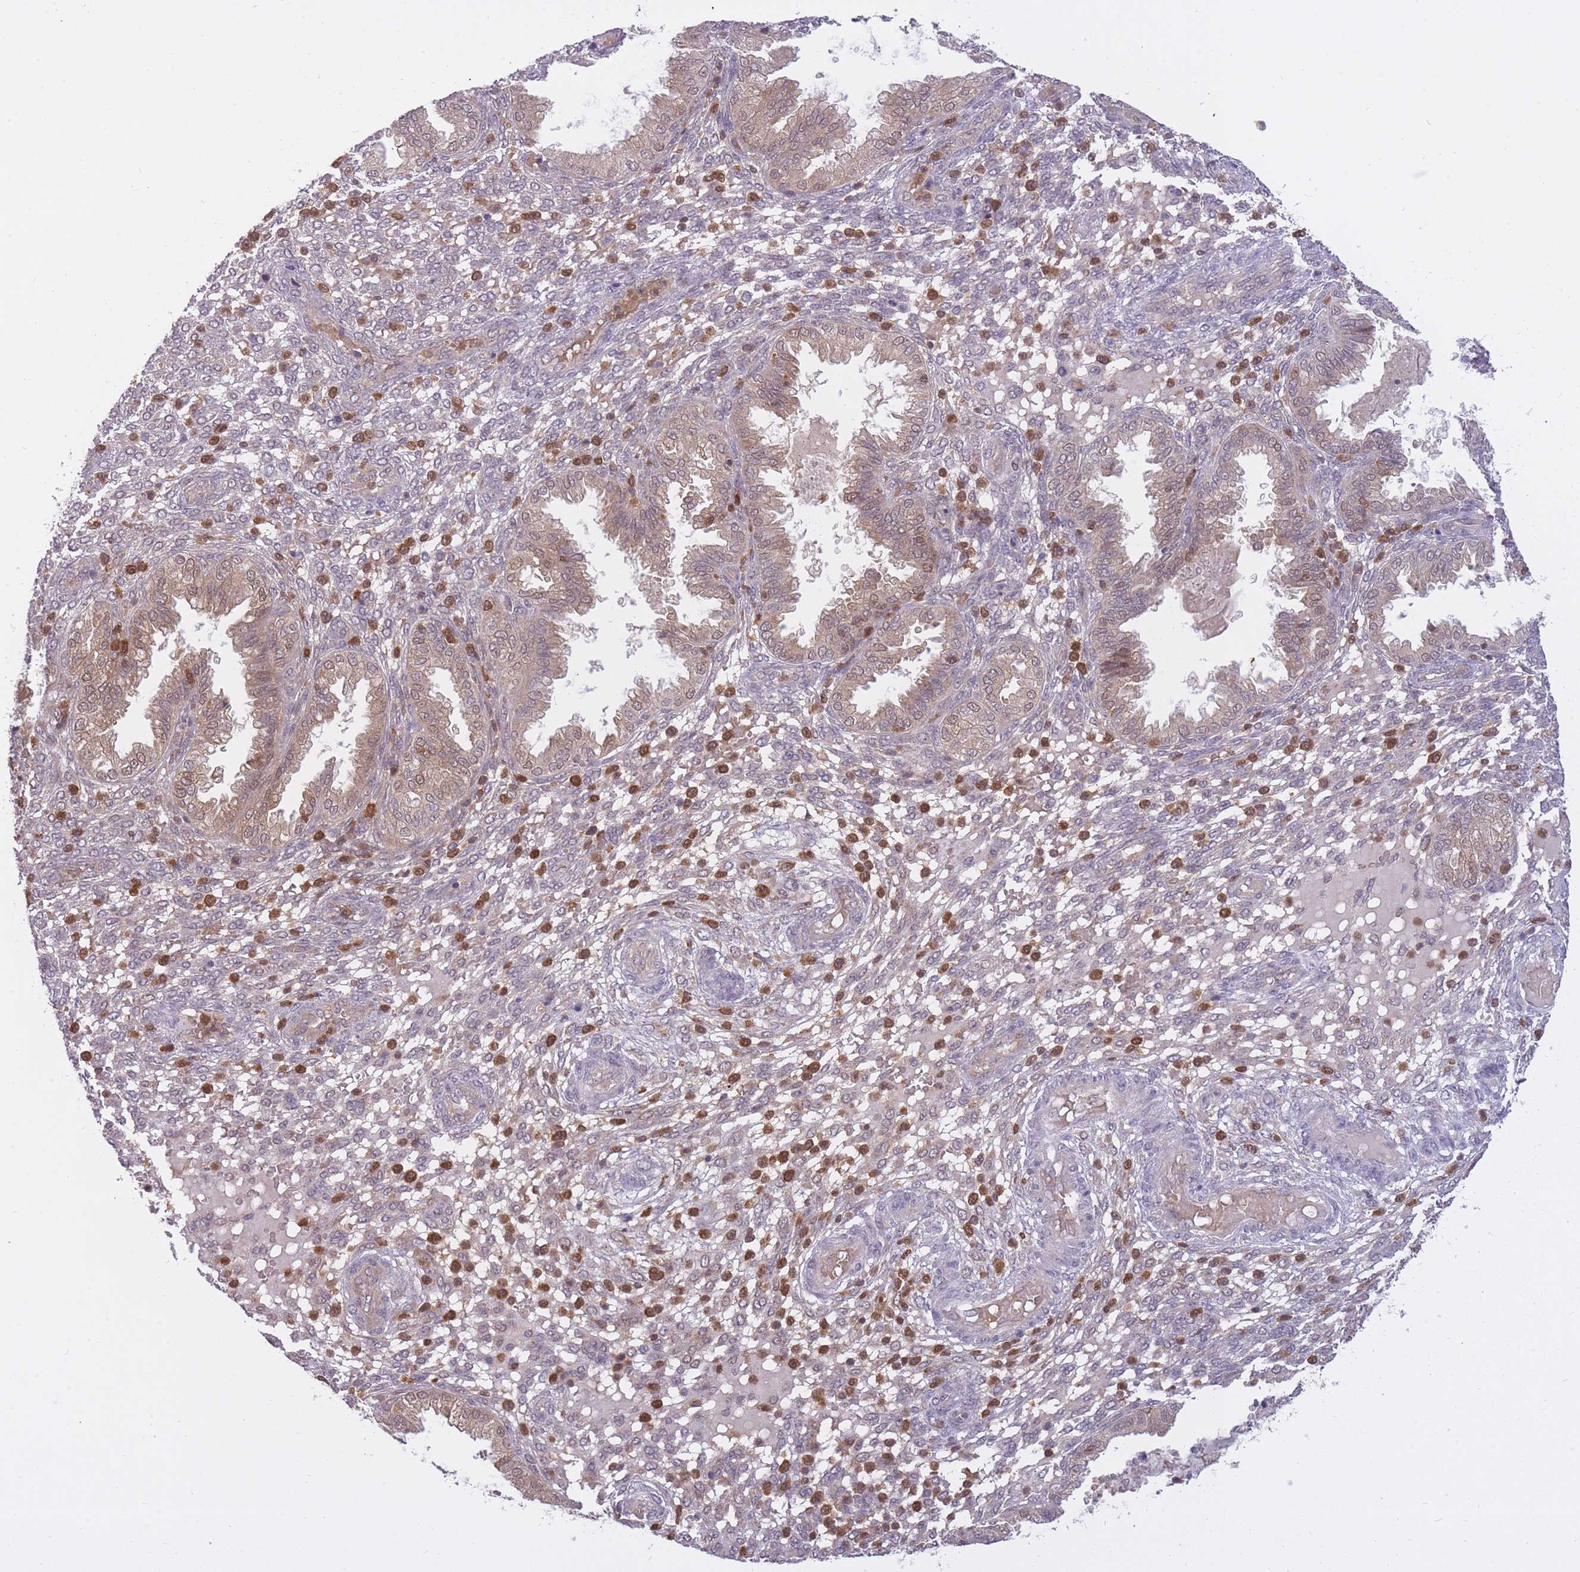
{"staining": {"intensity": "strong", "quantity": "<25%", "location": "nuclear"}, "tissue": "endometrium", "cell_type": "Cells in endometrial stroma", "image_type": "normal", "snomed": [{"axis": "morphology", "description": "Normal tissue, NOS"}, {"axis": "topography", "description": "Endometrium"}], "caption": "Cells in endometrial stroma reveal strong nuclear staining in about <25% of cells in benign endometrium. (DAB IHC, brown staining for protein, blue staining for nuclei).", "gene": "CXorf38", "patient": {"sex": "female", "age": 33}}